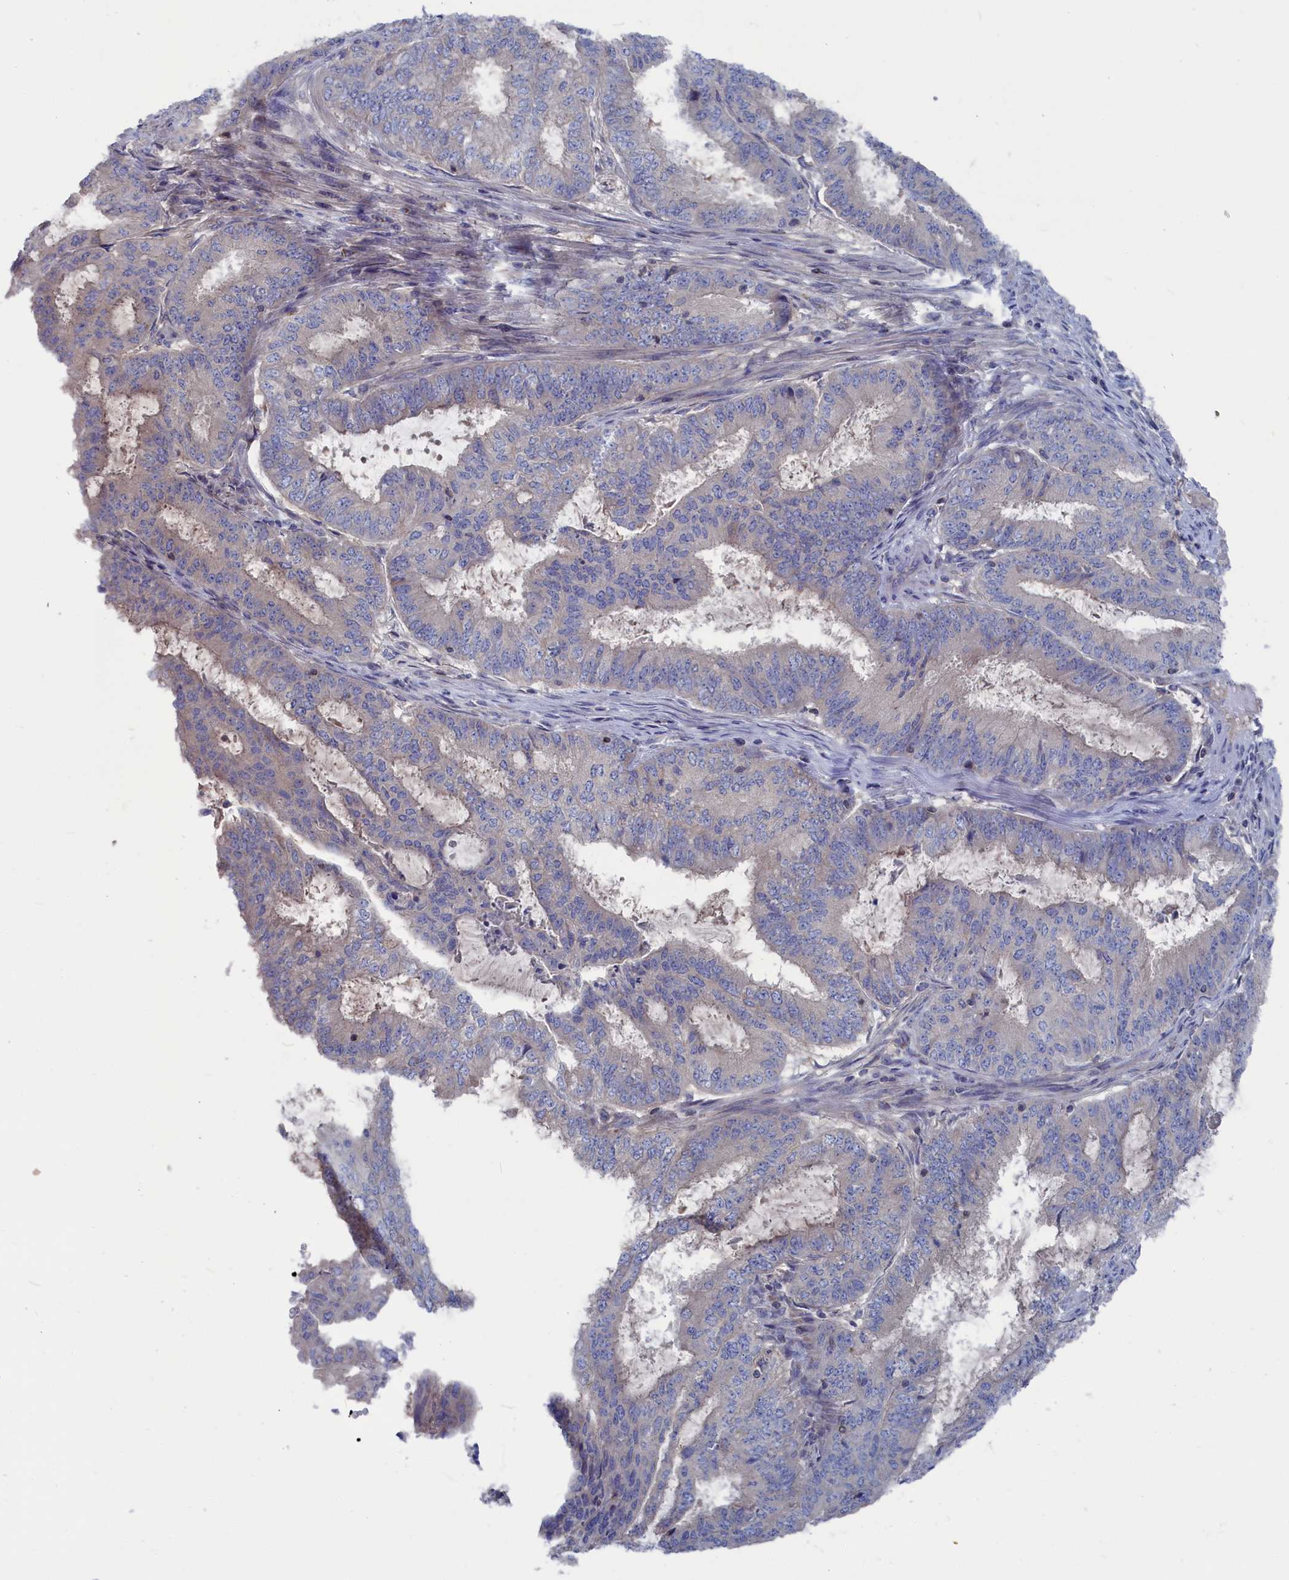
{"staining": {"intensity": "negative", "quantity": "none", "location": "none"}, "tissue": "endometrial cancer", "cell_type": "Tumor cells", "image_type": "cancer", "snomed": [{"axis": "morphology", "description": "Adenocarcinoma, NOS"}, {"axis": "topography", "description": "Endometrium"}], "caption": "Immunohistochemistry of endometrial cancer displays no positivity in tumor cells.", "gene": "CEND1", "patient": {"sex": "female", "age": 51}}